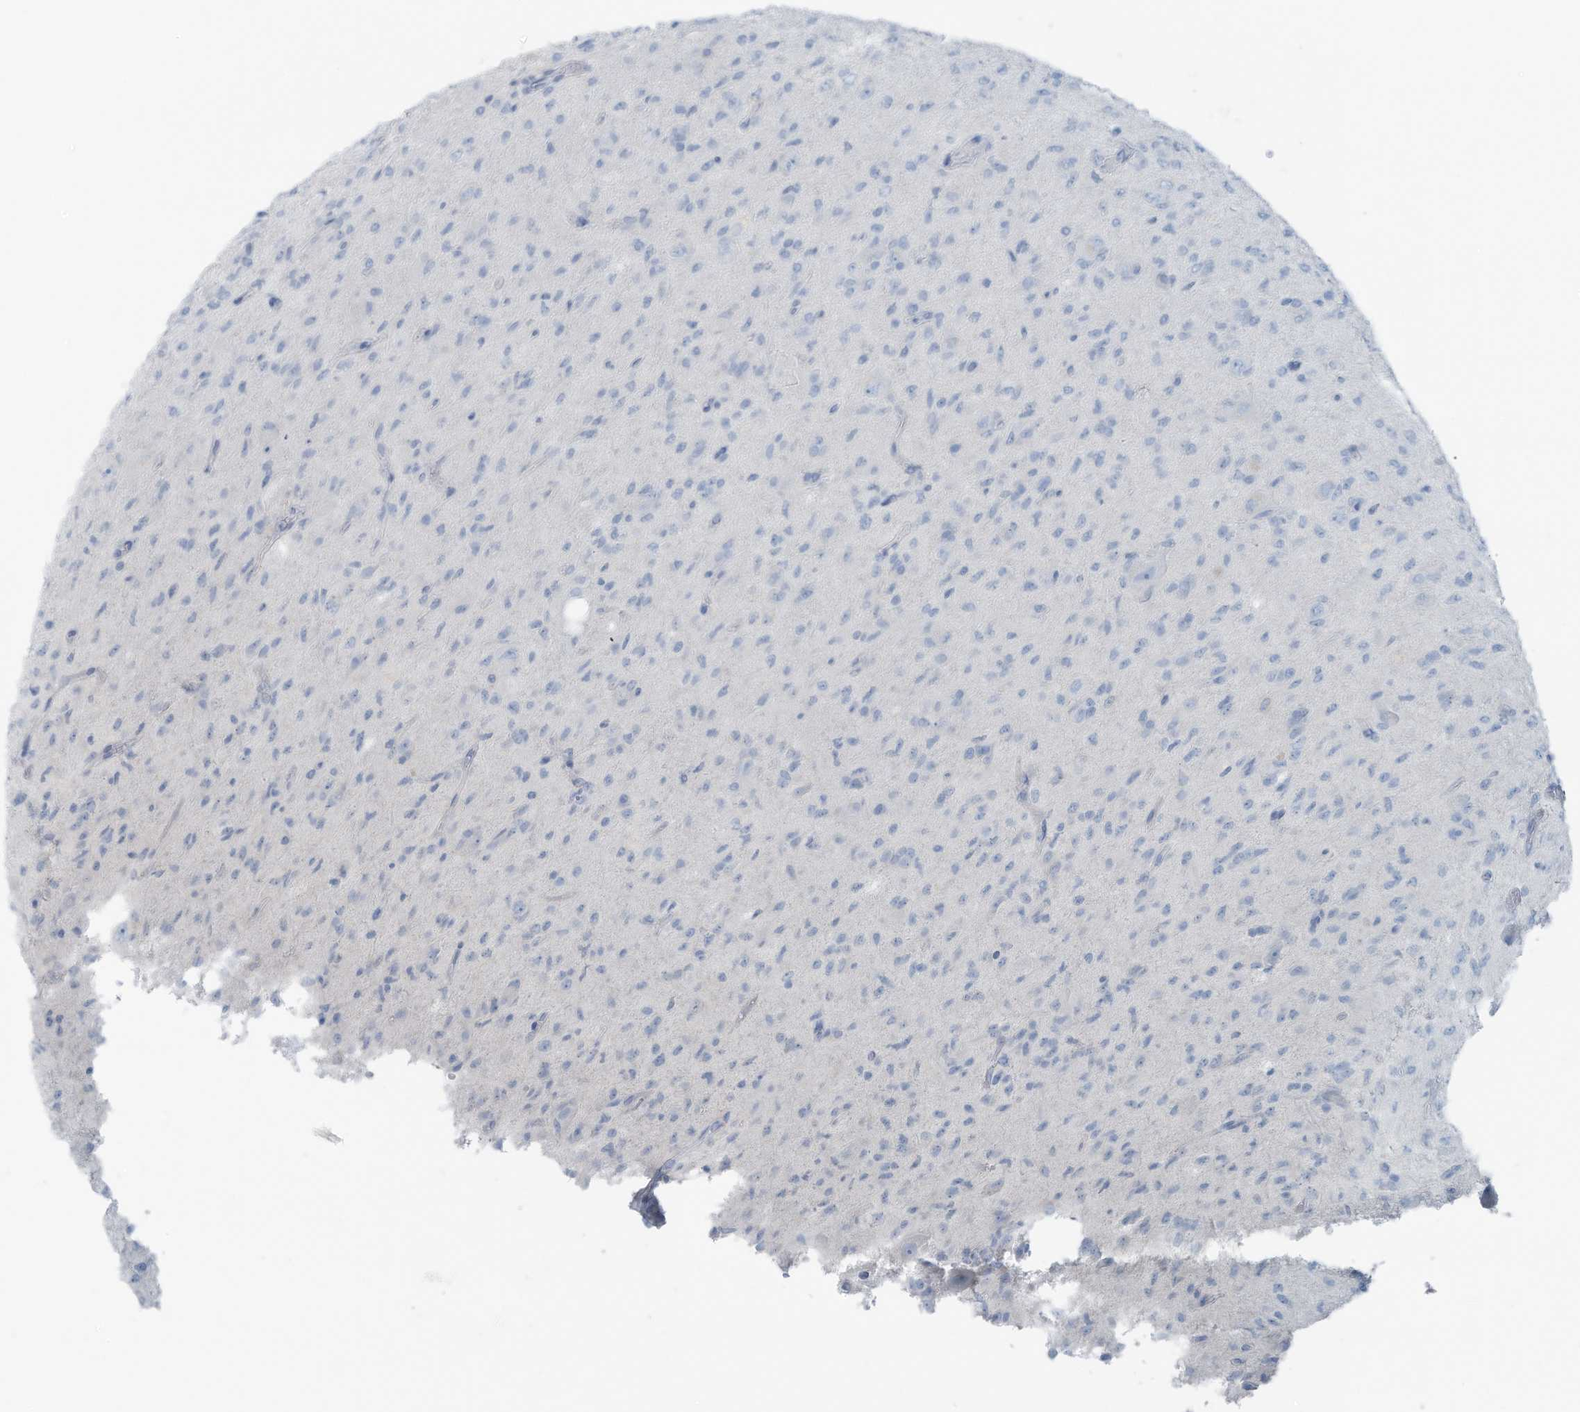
{"staining": {"intensity": "negative", "quantity": "none", "location": "none"}, "tissue": "glioma", "cell_type": "Tumor cells", "image_type": "cancer", "snomed": [{"axis": "morphology", "description": "Glioma, malignant, High grade"}, {"axis": "topography", "description": "Brain"}], "caption": "Glioma was stained to show a protein in brown. There is no significant staining in tumor cells. Nuclei are stained in blue.", "gene": "SLC25A43", "patient": {"sex": "female", "age": 59}}